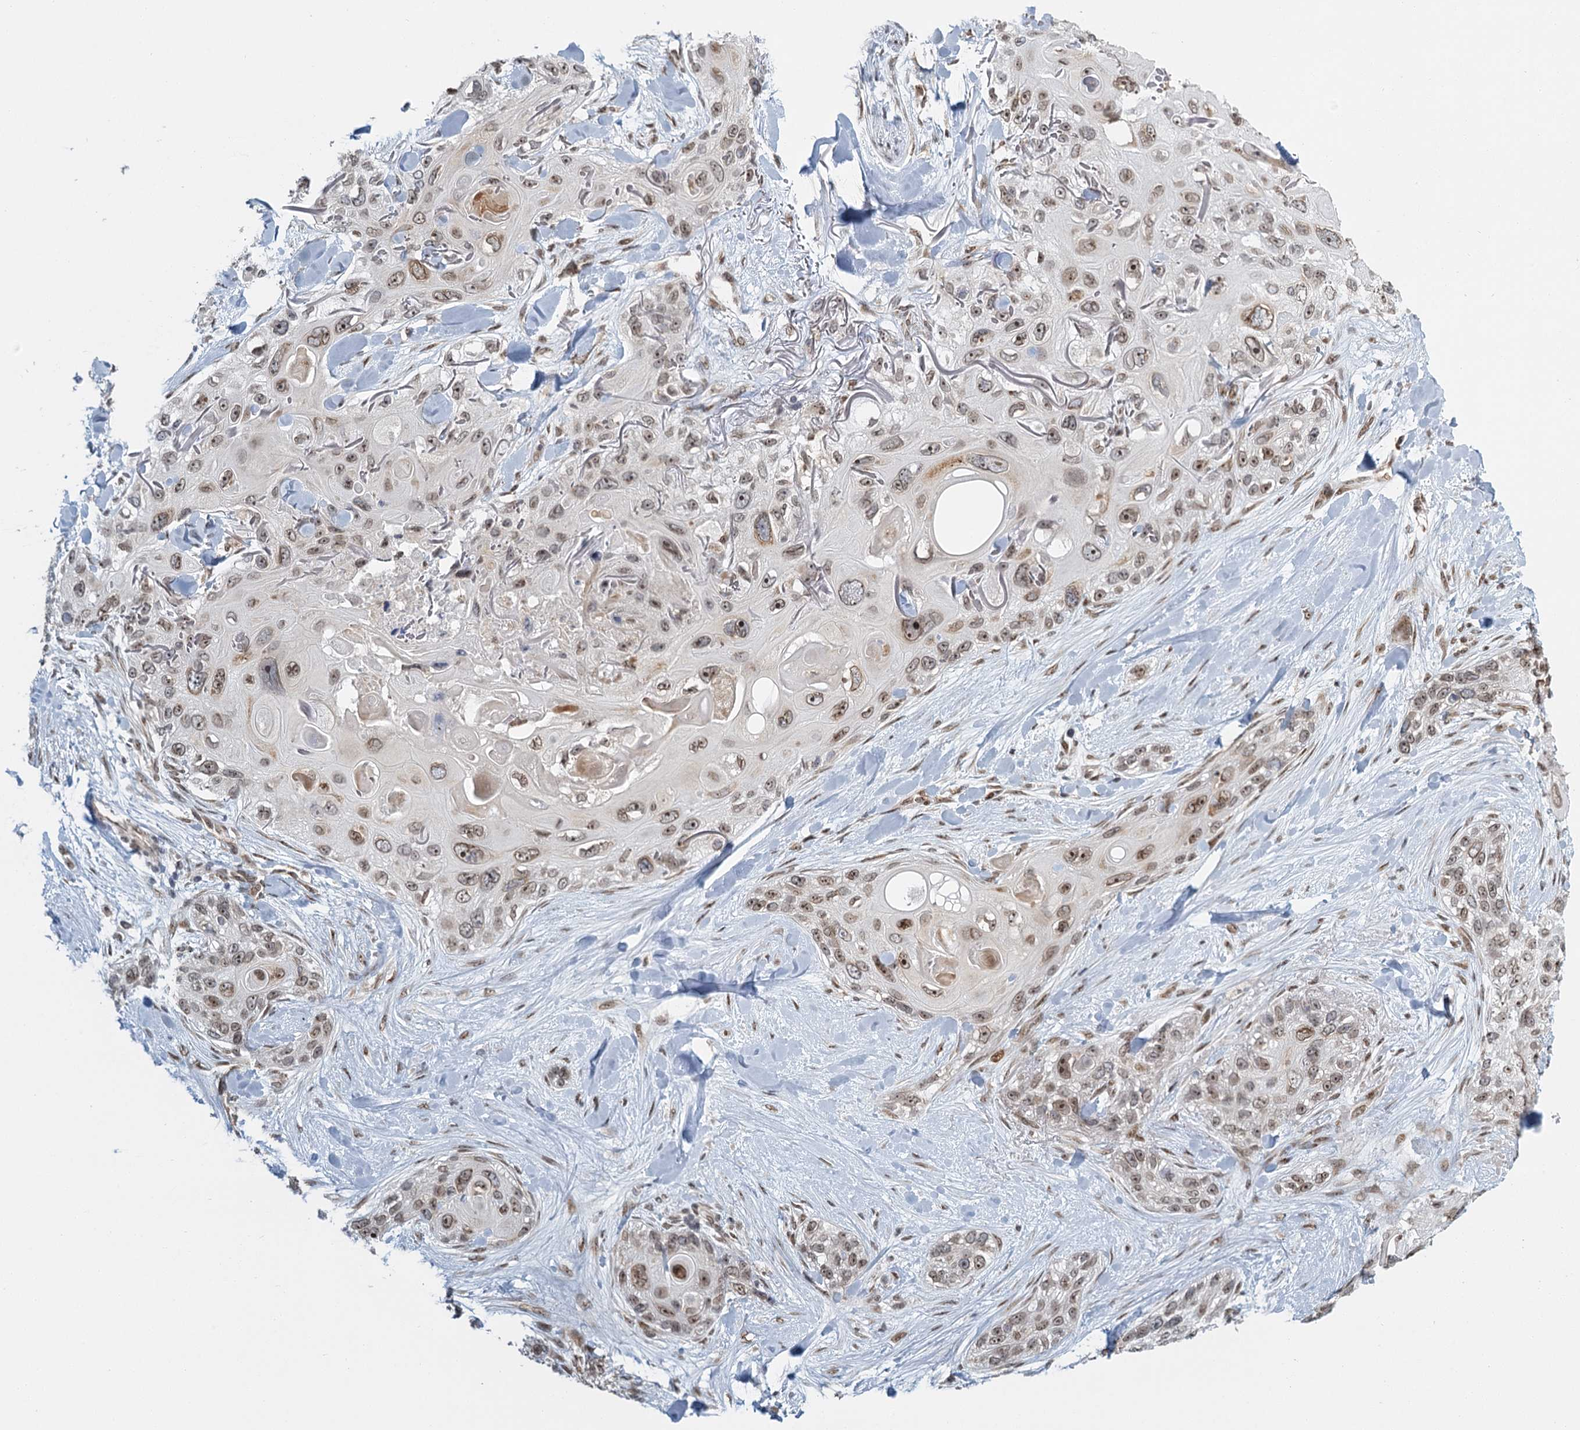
{"staining": {"intensity": "weak", "quantity": "25%-75%", "location": "nuclear"}, "tissue": "skin cancer", "cell_type": "Tumor cells", "image_type": "cancer", "snomed": [{"axis": "morphology", "description": "Normal tissue, NOS"}, {"axis": "morphology", "description": "Squamous cell carcinoma, NOS"}, {"axis": "topography", "description": "Skin"}], "caption": "Skin cancer (squamous cell carcinoma) stained with a brown dye demonstrates weak nuclear positive staining in about 25%-75% of tumor cells.", "gene": "TREX1", "patient": {"sex": "male", "age": 72}}